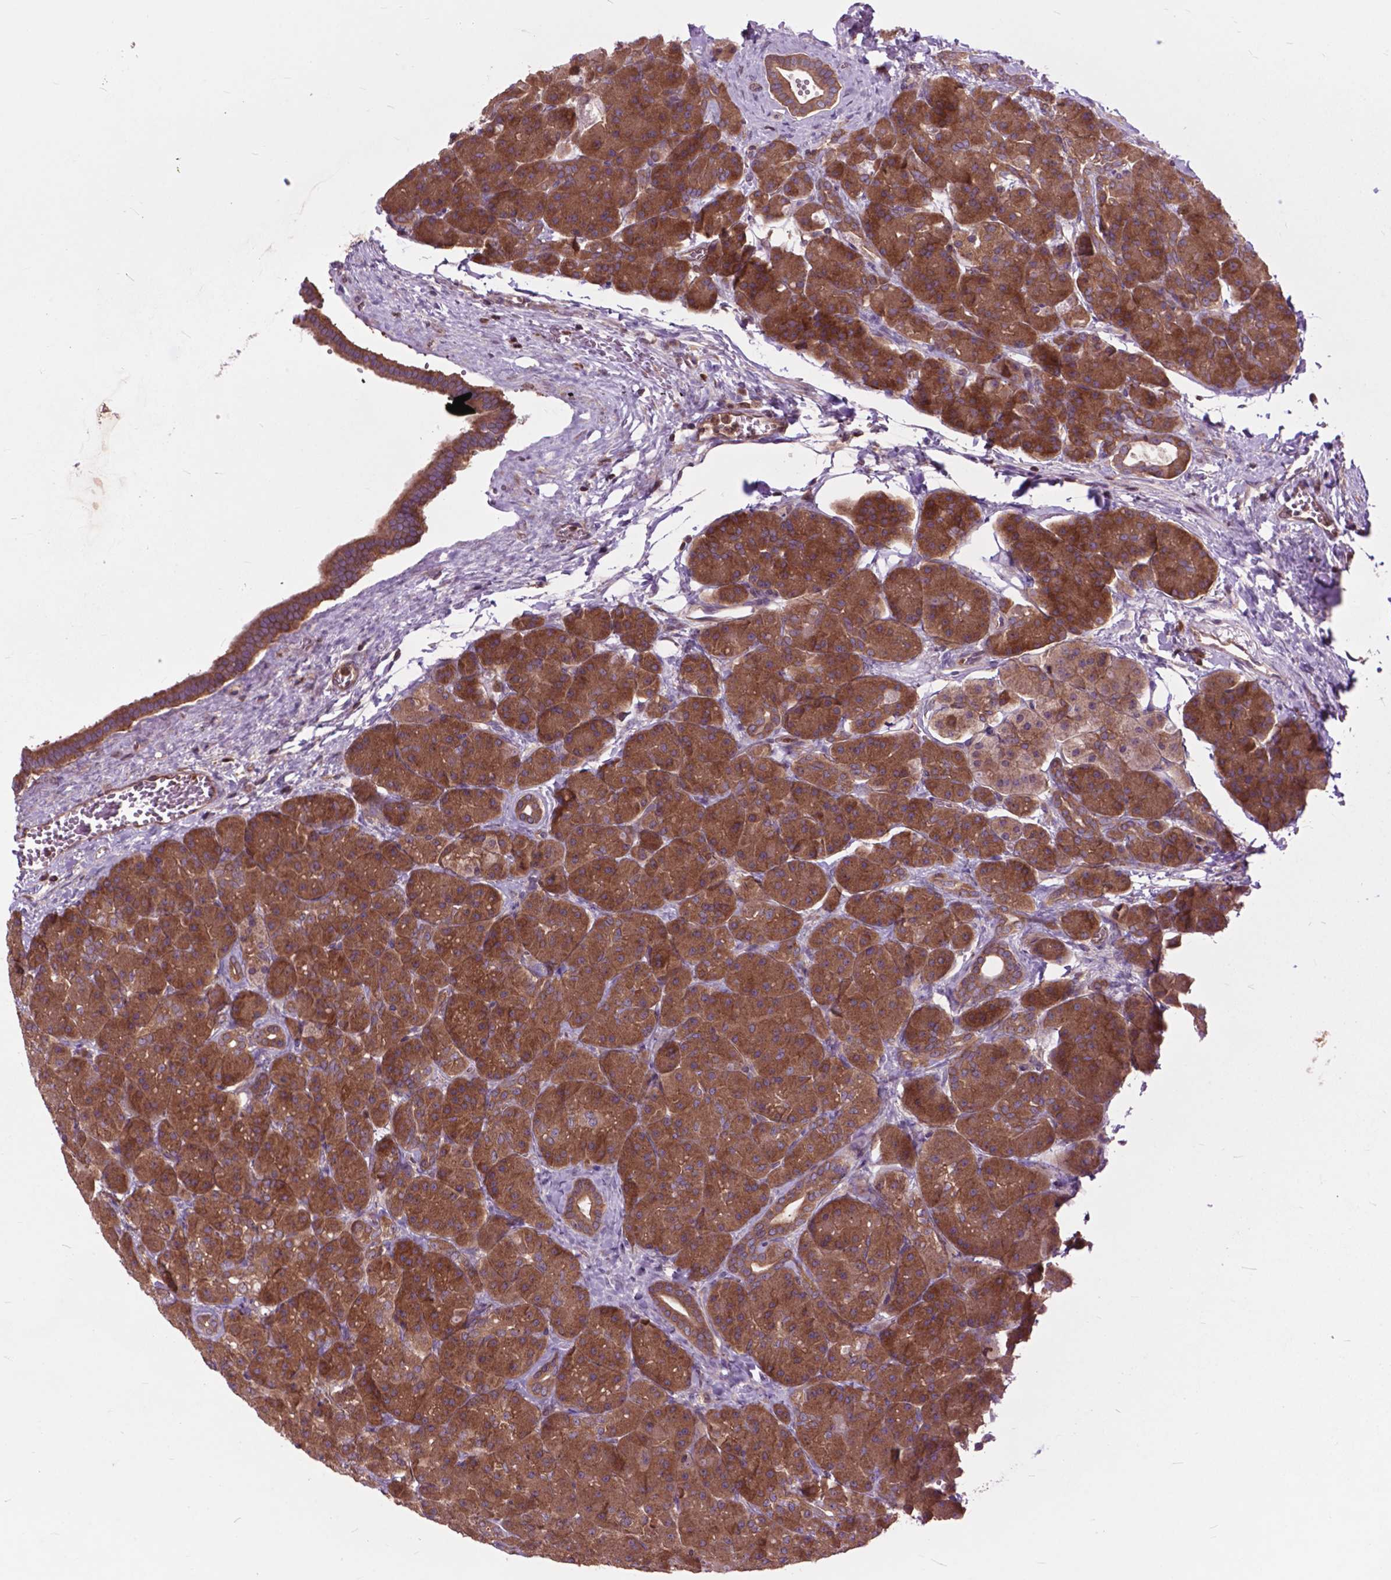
{"staining": {"intensity": "moderate", "quantity": ">75%", "location": "cytoplasmic/membranous"}, "tissue": "pancreas", "cell_type": "Exocrine glandular cells", "image_type": "normal", "snomed": [{"axis": "morphology", "description": "Normal tissue, NOS"}, {"axis": "topography", "description": "Pancreas"}], "caption": "A brown stain highlights moderate cytoplasmic/membranous expression of a protein in exocrine glandular cells of unremarkable pancreas.", "gene": "ARAF", "patient": {"sex": "male", "age": 57}}